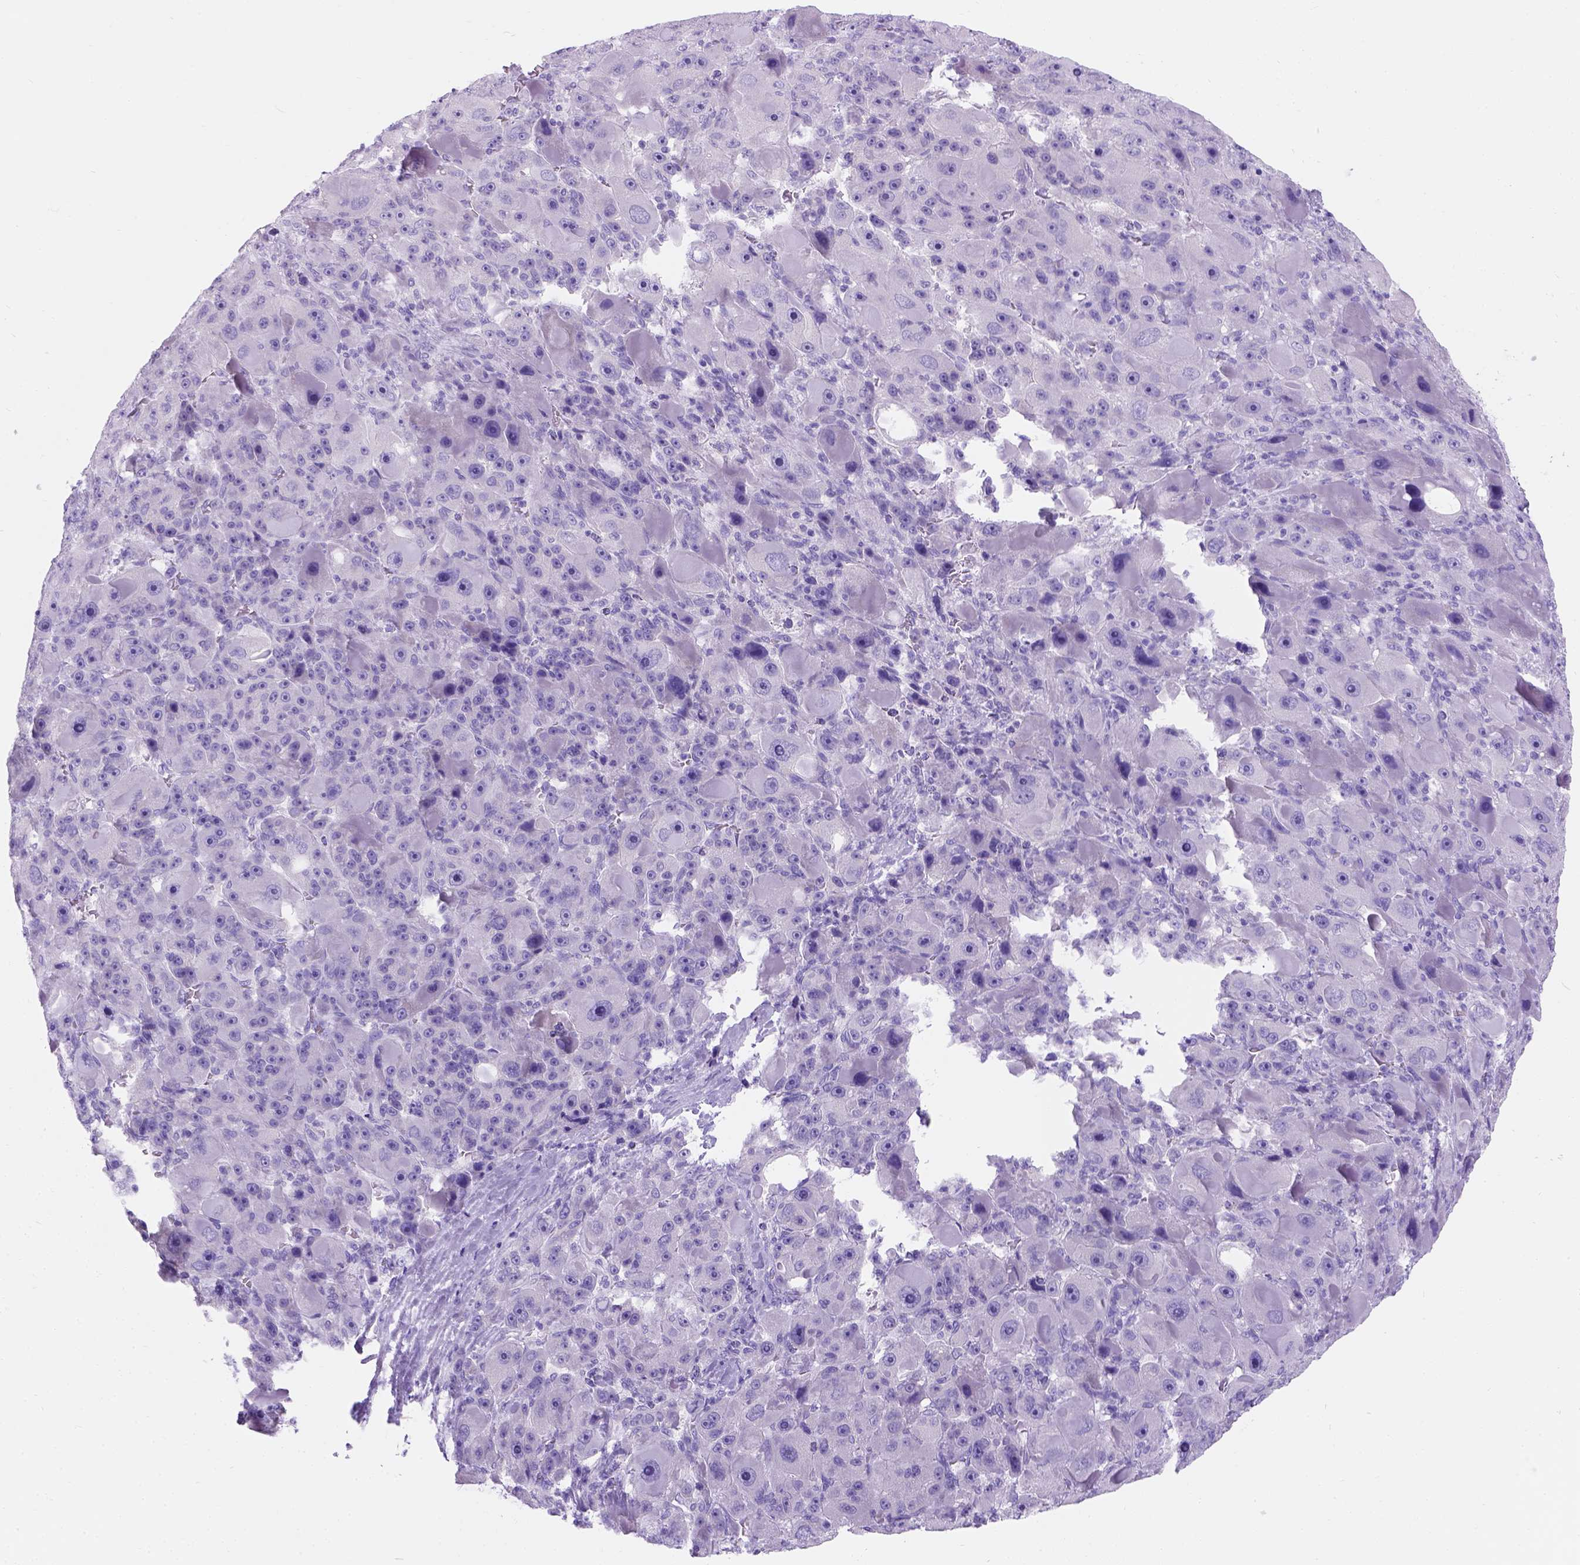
{"staining": {"intensity": "negative", "quantity": "none", "location": "none"}, "tissue": "liver cancer", "cell_type": "Tumor cells", "image_type": "cancer", "snomed": [{"axis": "morphology", "description": "Carcinoma, Hepatocellular, NOS"}, {"axis": "topography", "description": "Liver"}], "caption": "A micrograph of human liver cancer (hepatocellular carcinoma) is negative for staining in tumor cells.", "gene": "C7orf57", "patient": {"sex": "male", "age": 76}}